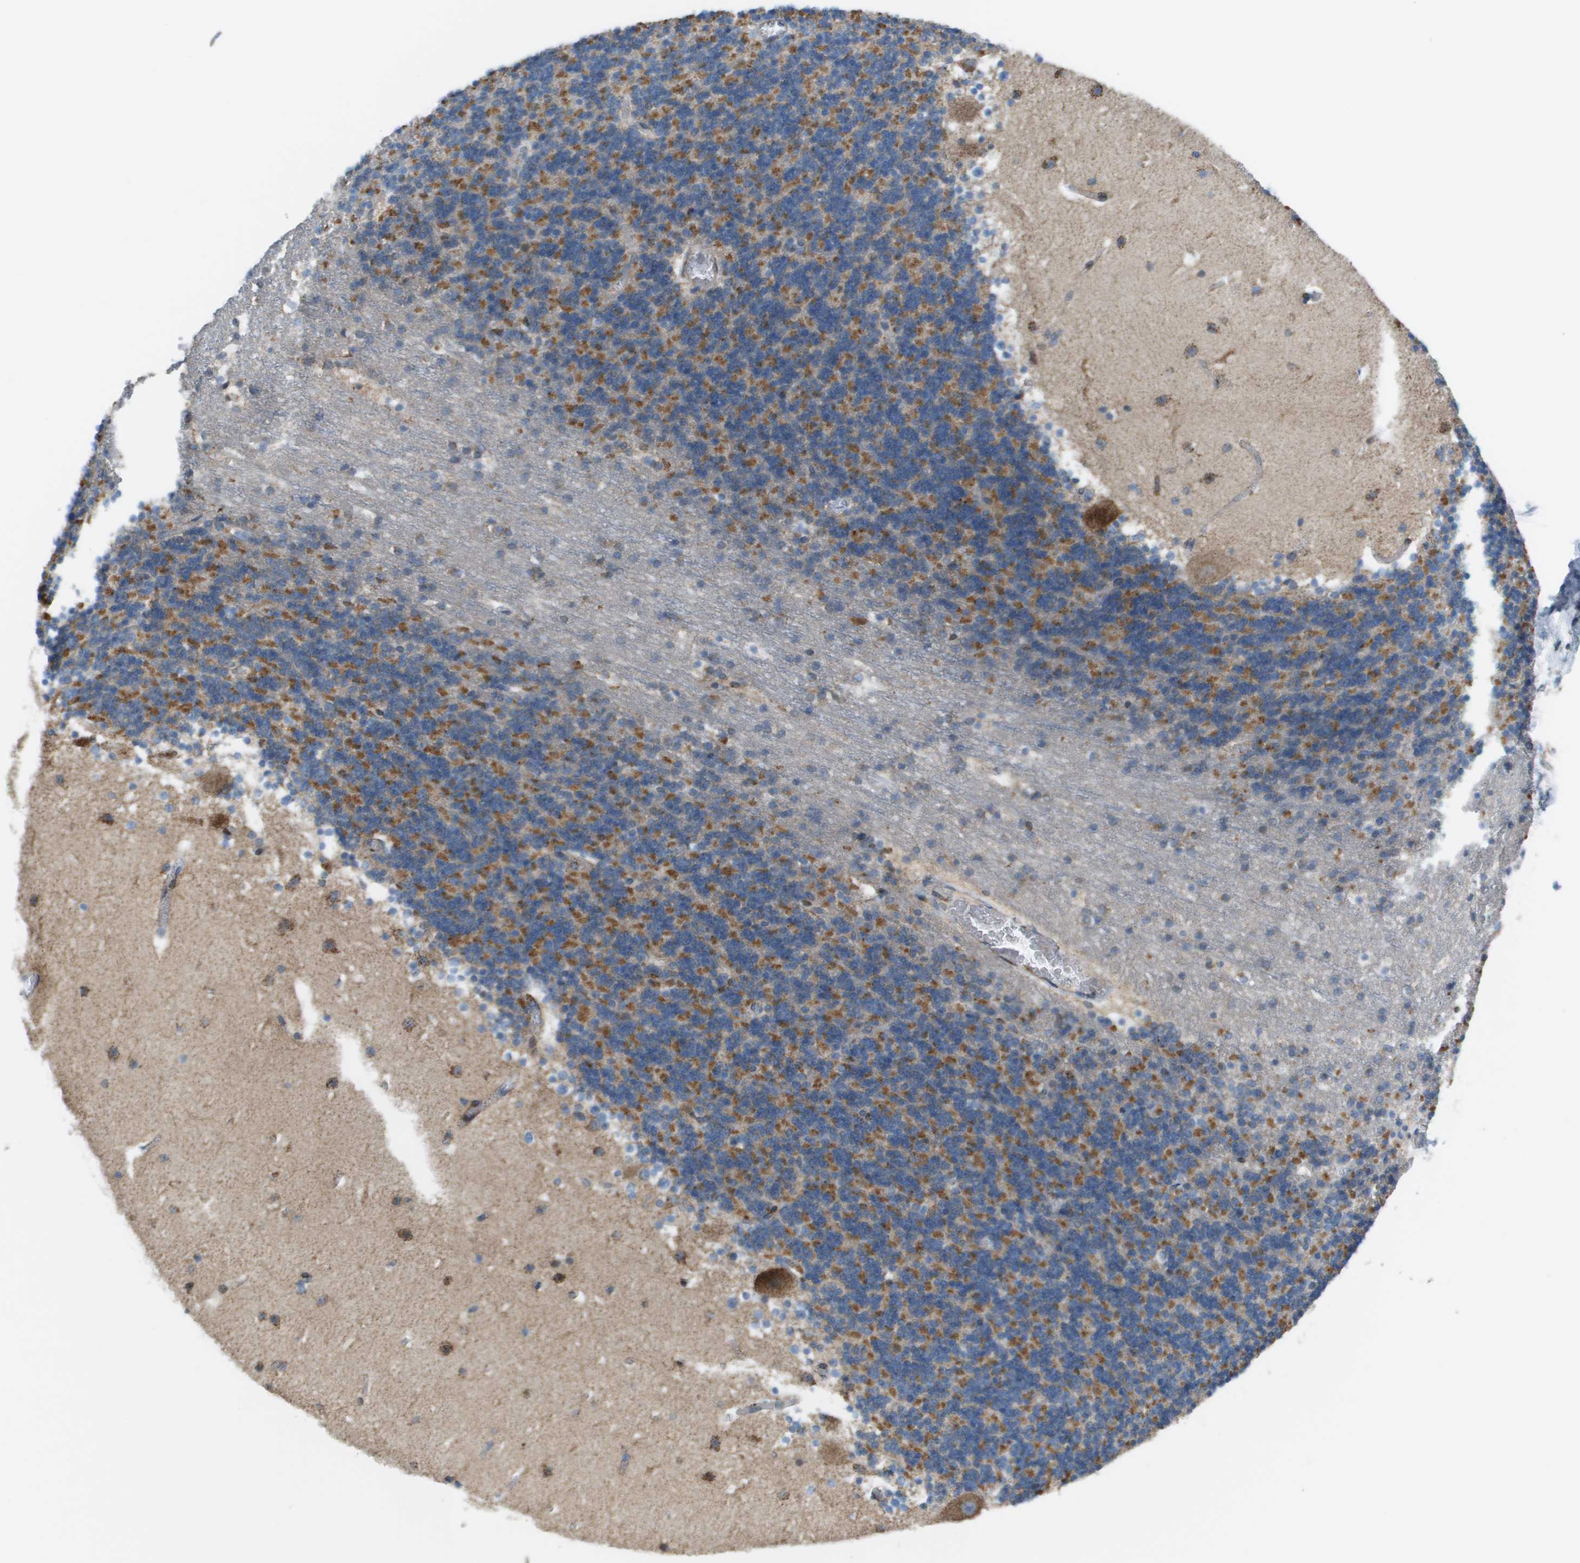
{"staining": {"intensity": "moderate", "quantity": "25%-75%", "location": "cytoplasmic/membranous"}, "tissue": "cerebellum", "cell_type": "Cells in granular layer", "image_type": "normal", "snomed": [{"axis": "morphology", "description": "Normal tissue, NOS"}, {"axis": "topography", "description": "Cerebellum"}], "caption": "Immunohistochemical staining of unremarkable cerebellum demonstrates 25%-75% levels of moderate cytoplasmic/membranous protein expression in approximately 25%-75% of cells in granular layer.", "gene": "TAOK3", "patient": {"sex": "male", "age": 45}}